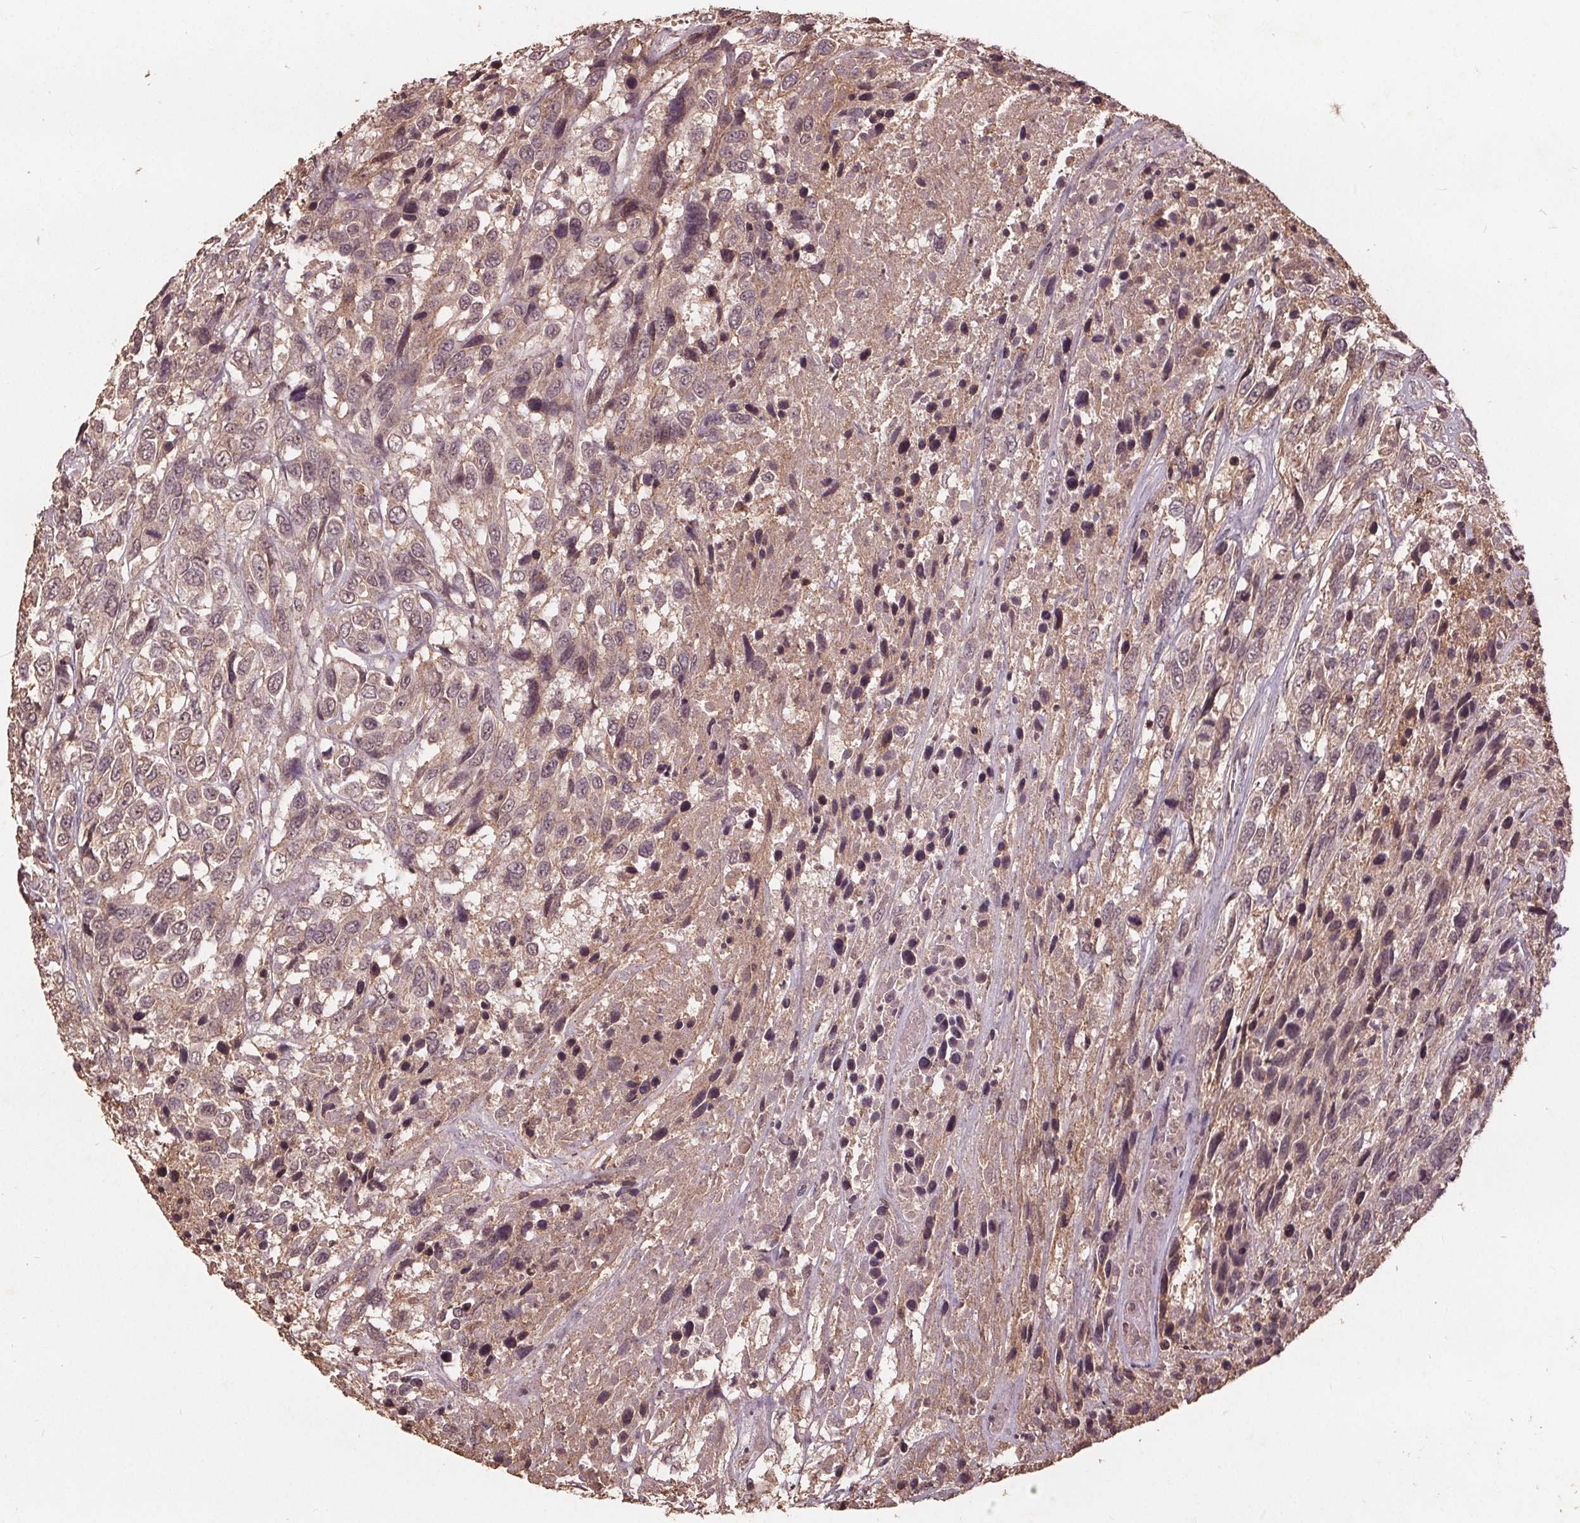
{"staining": {"intensity": "weak", "quantity": "25%-75%", "location": "cytoplasmic/membranous,nuclear"}, "tissue": "urothelial cancer", "cell_type": "Tumor cells", "image_type": "cancer", "snomed": [{"axis": "morphology", "description": "Urothelial carcinoma, High grade"}, {"axis": "topography", "description": "Urinary bladder"}], "caption": "Immunohistochemistry of human high-grade urothelial carcinoma shows low levels of weak cytoplasmic/membranous and nuclear staining in approximately 25%-75% of tumor cells.", "gene": "DSG3", "patient": {"sex": "female", "age": 70}}